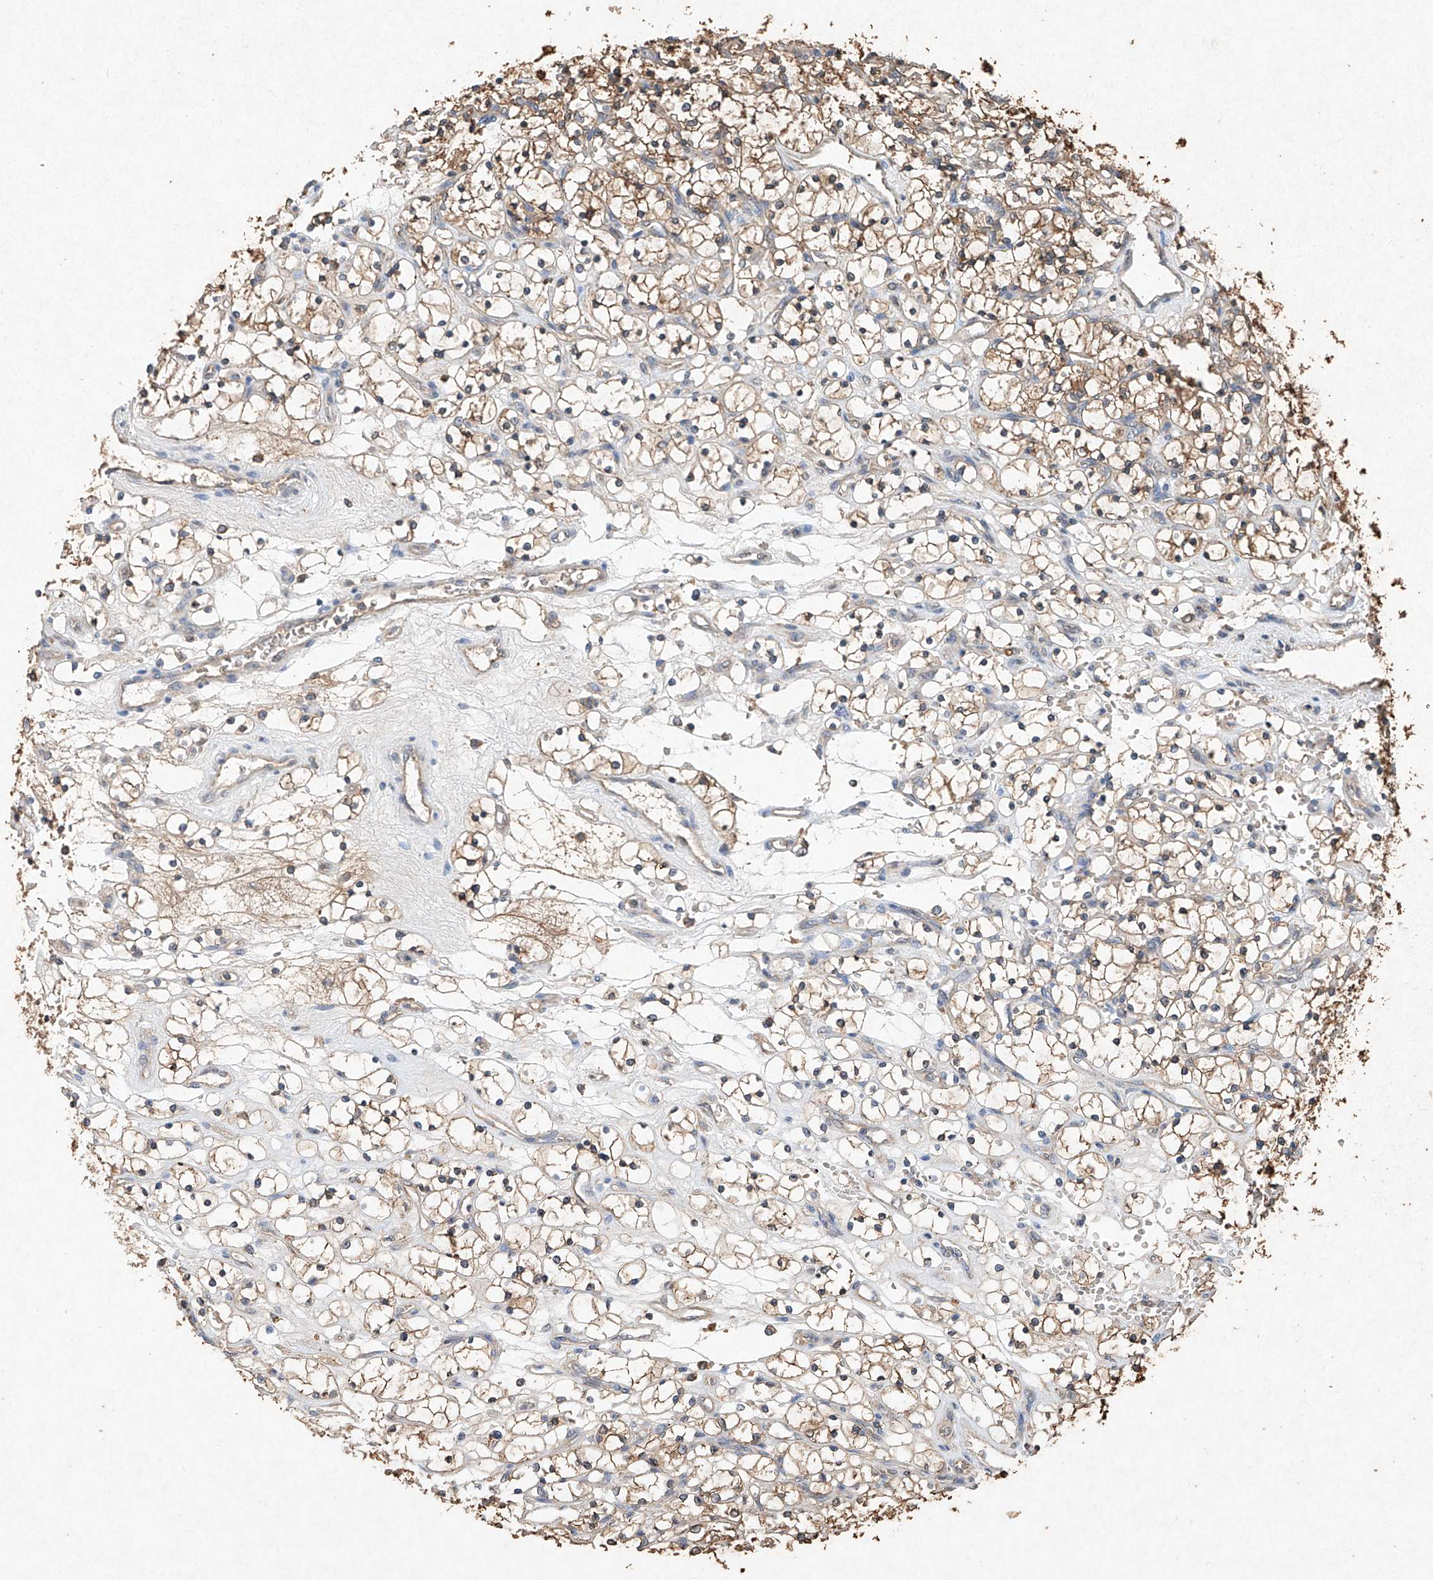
{"staining": {"intensity": "weak", "quantity": ">75%", "location": "cytoplasmic/membranous"}, "tissue": "renal cancer", "cell_type": "Tumor cells", "image_type": "cancer", "snomed": [{"axis": "morphology", "description": "Adenocarcinoma, NOS"}, {"axis": "topography", "description": "Kidney"}], "caption": "There is low levels of weak cytoplasmic/membranous positivity in tumor cells of renal adenocarcinoma, as demonstrated by immunohistochemical staining (brown color).", "gene": "STK3", "patient": {"sex": "female", "age": 69}}